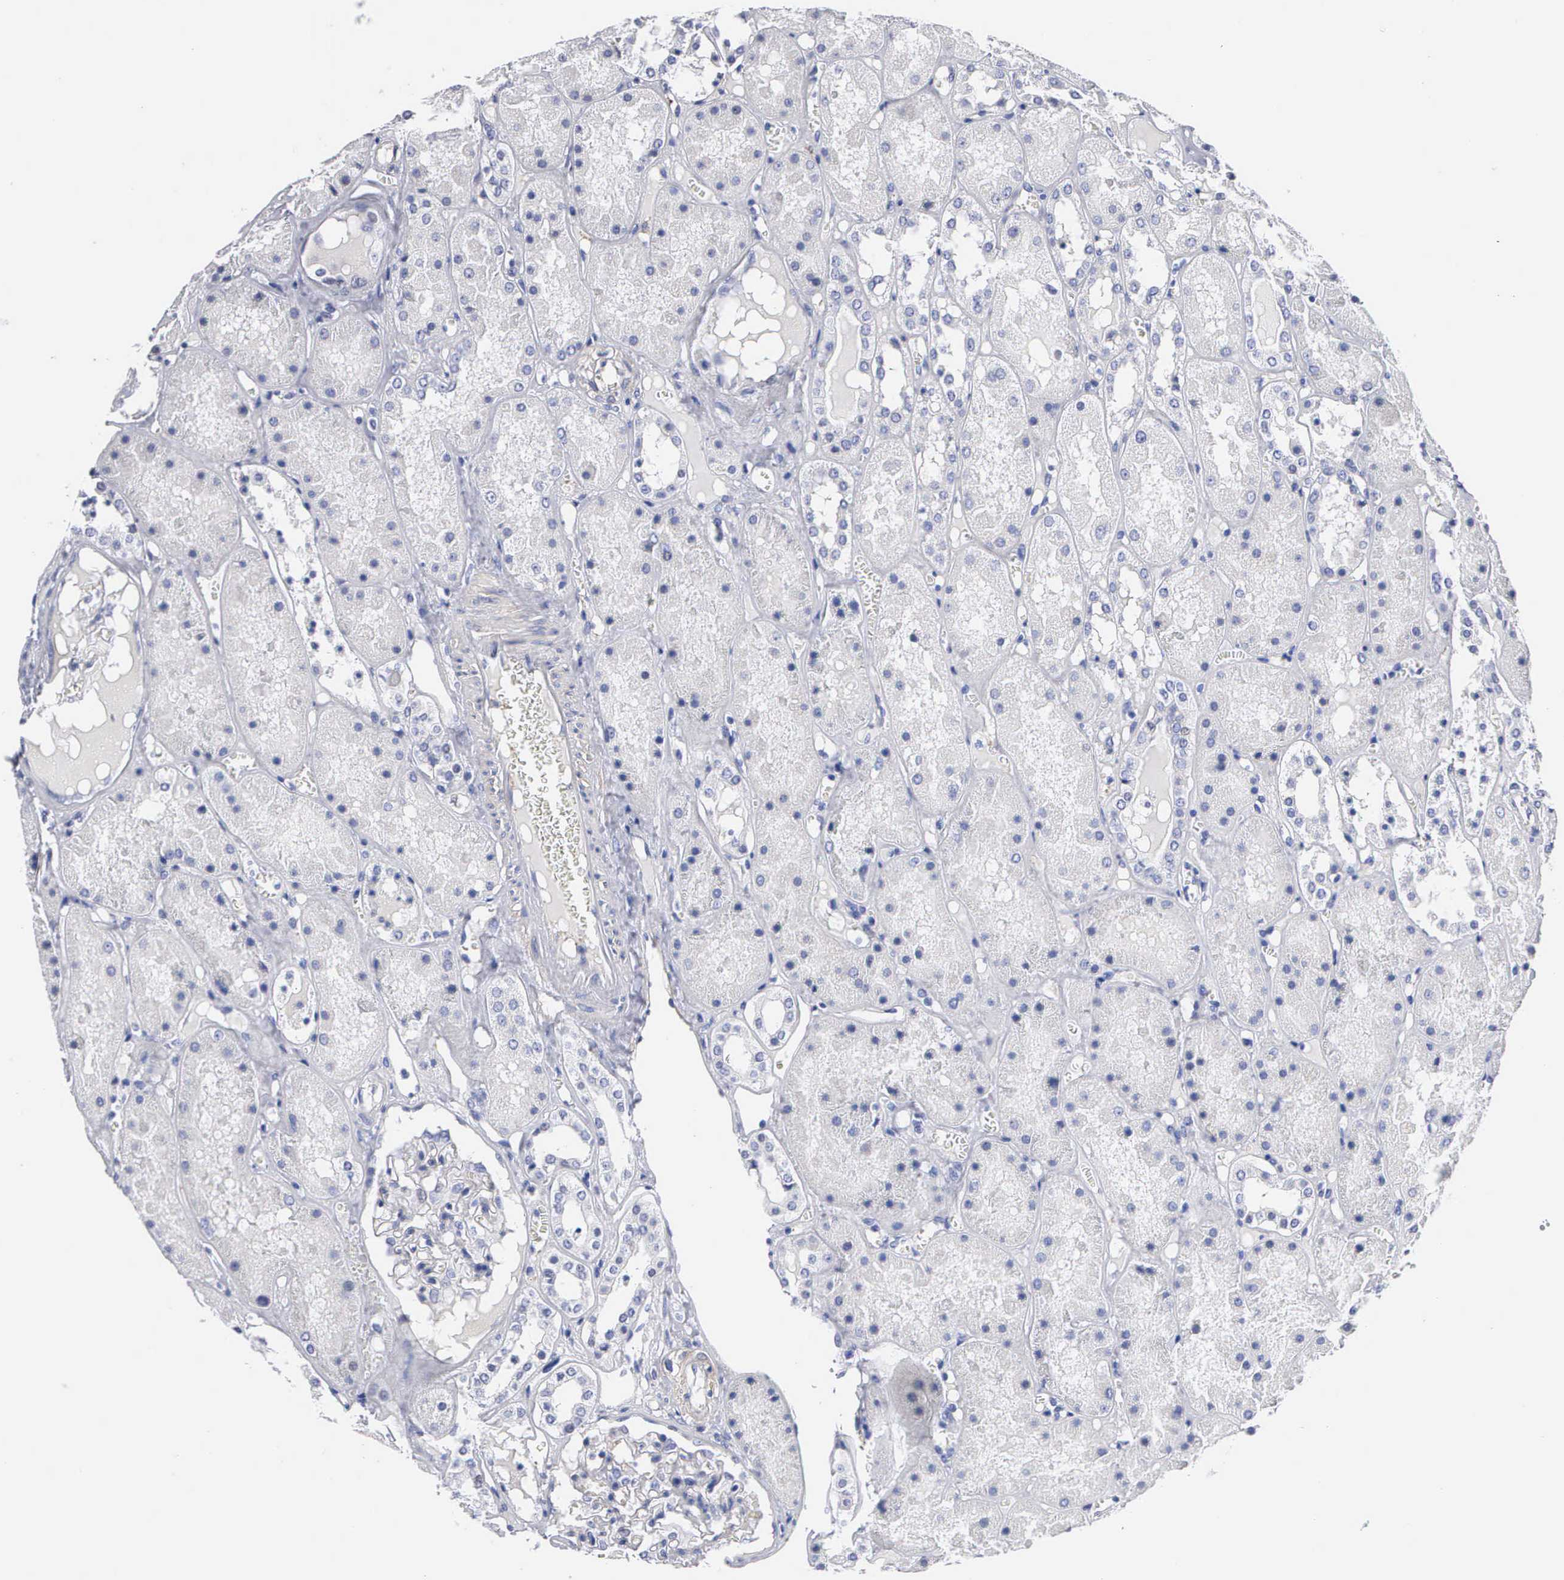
{"staining": {"intensity": "negative", "quantity": "none", "location": "none"}, "tissue": "kidney", "cell_type": "Cells in glomeruli", "image_type": "normal", "snomed": [{"axis": "morphology", "description": "Normal tissue, NOS"}, {"axis": "topography", "description": "Kidney"}], "caption": "Image shows no protein staining in cells in glomeruli of unremarkable kidney. (DAB immunohistochemistry (IHC), high magnification).", "gene": "ELFN2", "patient": {"sex": "male", "age": 36}}